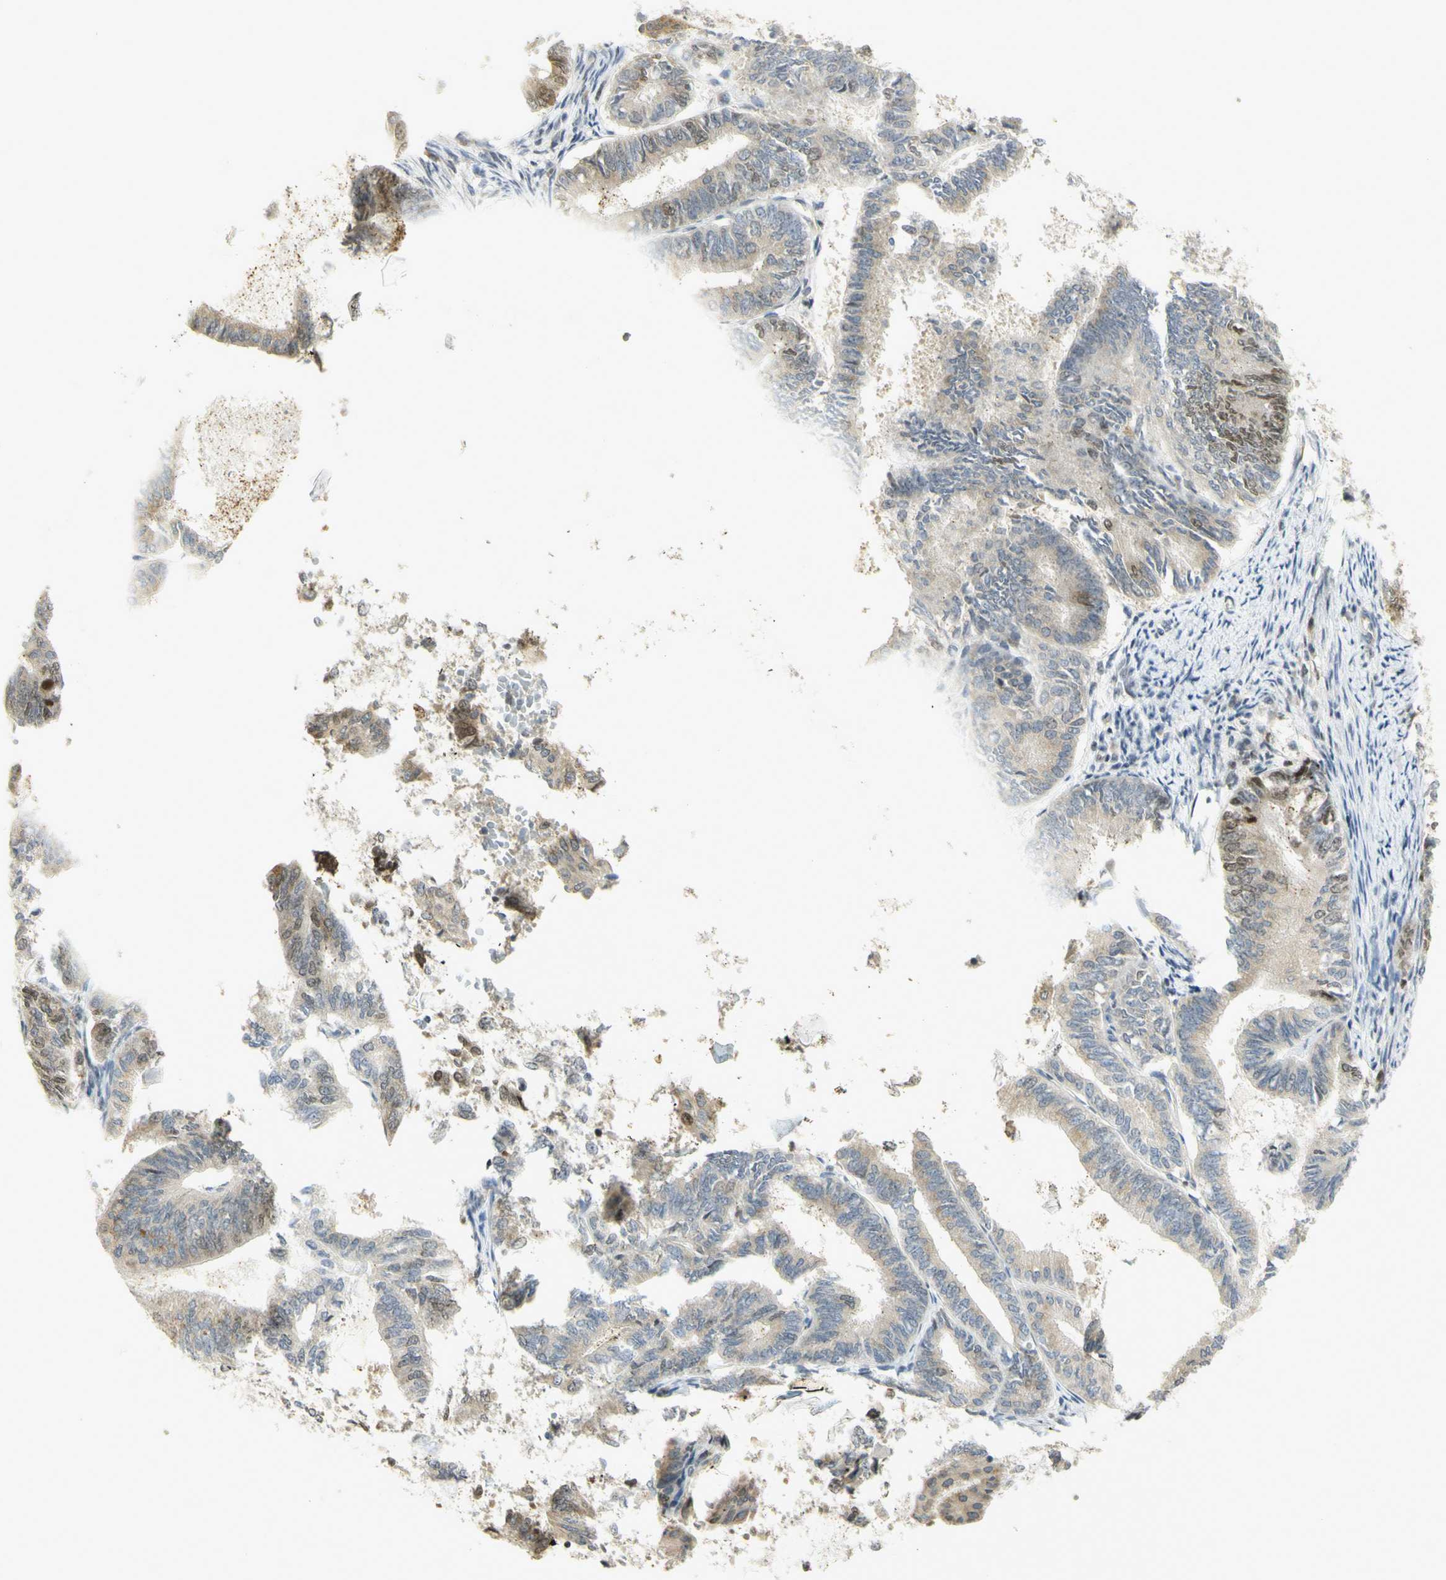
{"staining": {"intensity": "weak", "quantity": ">75%", "location": "cytoplasmic/membranous,nuclear"}, "tissue": "endometrial cancer", "cell_type": "Tumor cells", "image_type": "cancer", "snomed": [{"axis": "morphology", "description": "Adenocarcinoma, NOS"}, {"axis": "topography", "description": "Endometrium"}], "caption": "Human endometrial cancer (adenocarcinoma) stained for a protein (brown) displays weak cytoplasmic/membranous and nuclear positive positivity in about >75% of tumor cells.", "gene": "KIF11", "patient": {"sex": "female", "age": 86}}